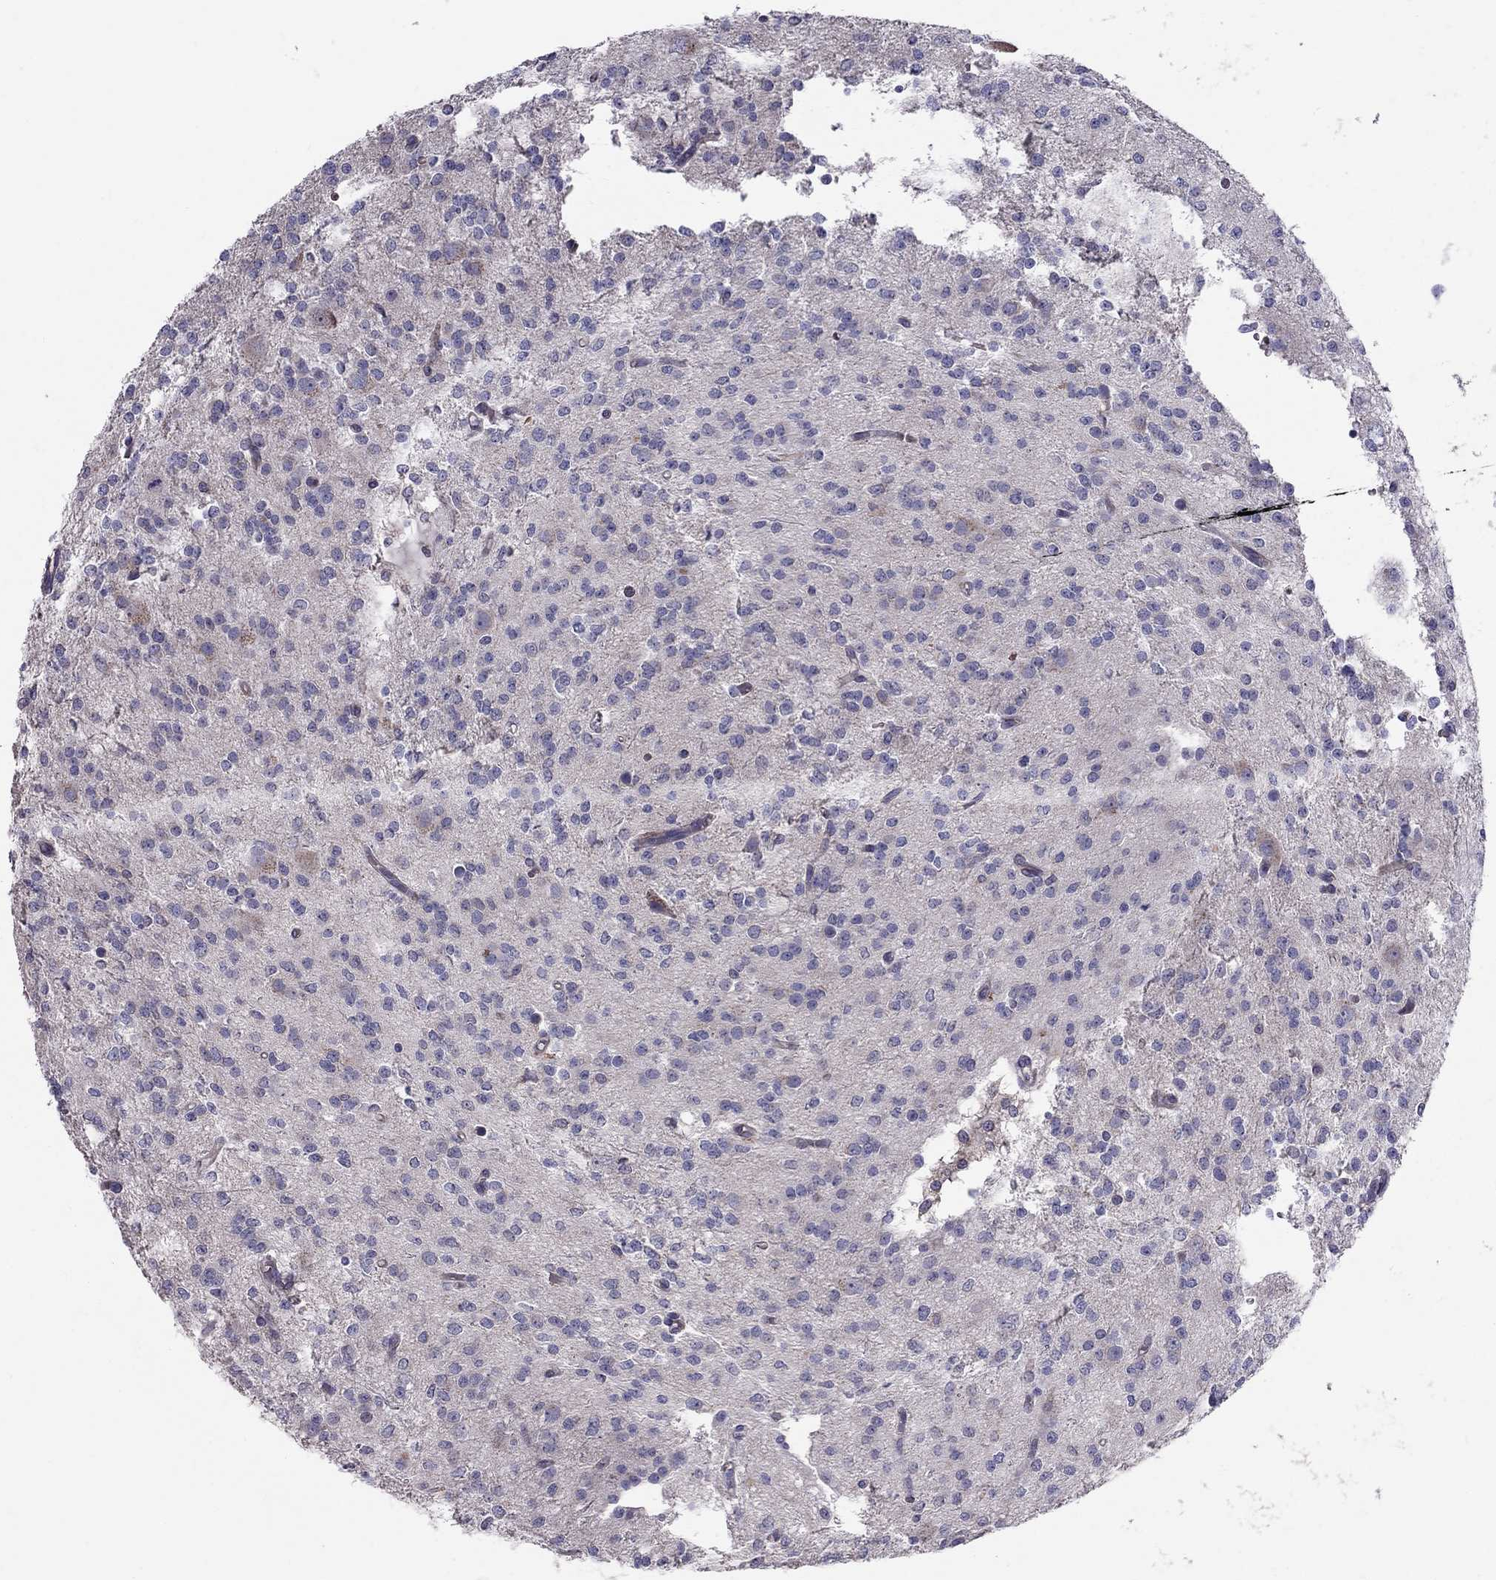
{"staining": {"intensity": "negative", "quantity": "none", "location": "none"}, "tissue": "glioma", "cell_type": "Tumor cells", "image_type": "cancer", "snomed": [{"axis": "morphology", "description": "Glioma, malignant, Low grade"}, {"axis": "topography", "description": "Brain"}], "caption": "An IHC image of low-grade glioma (malignant) is shown. There is no staining in tumor cells of low-grade glioma (malignant).", "gene": "PIK3CG", "patient": {"sex": "male", "age": 27}}